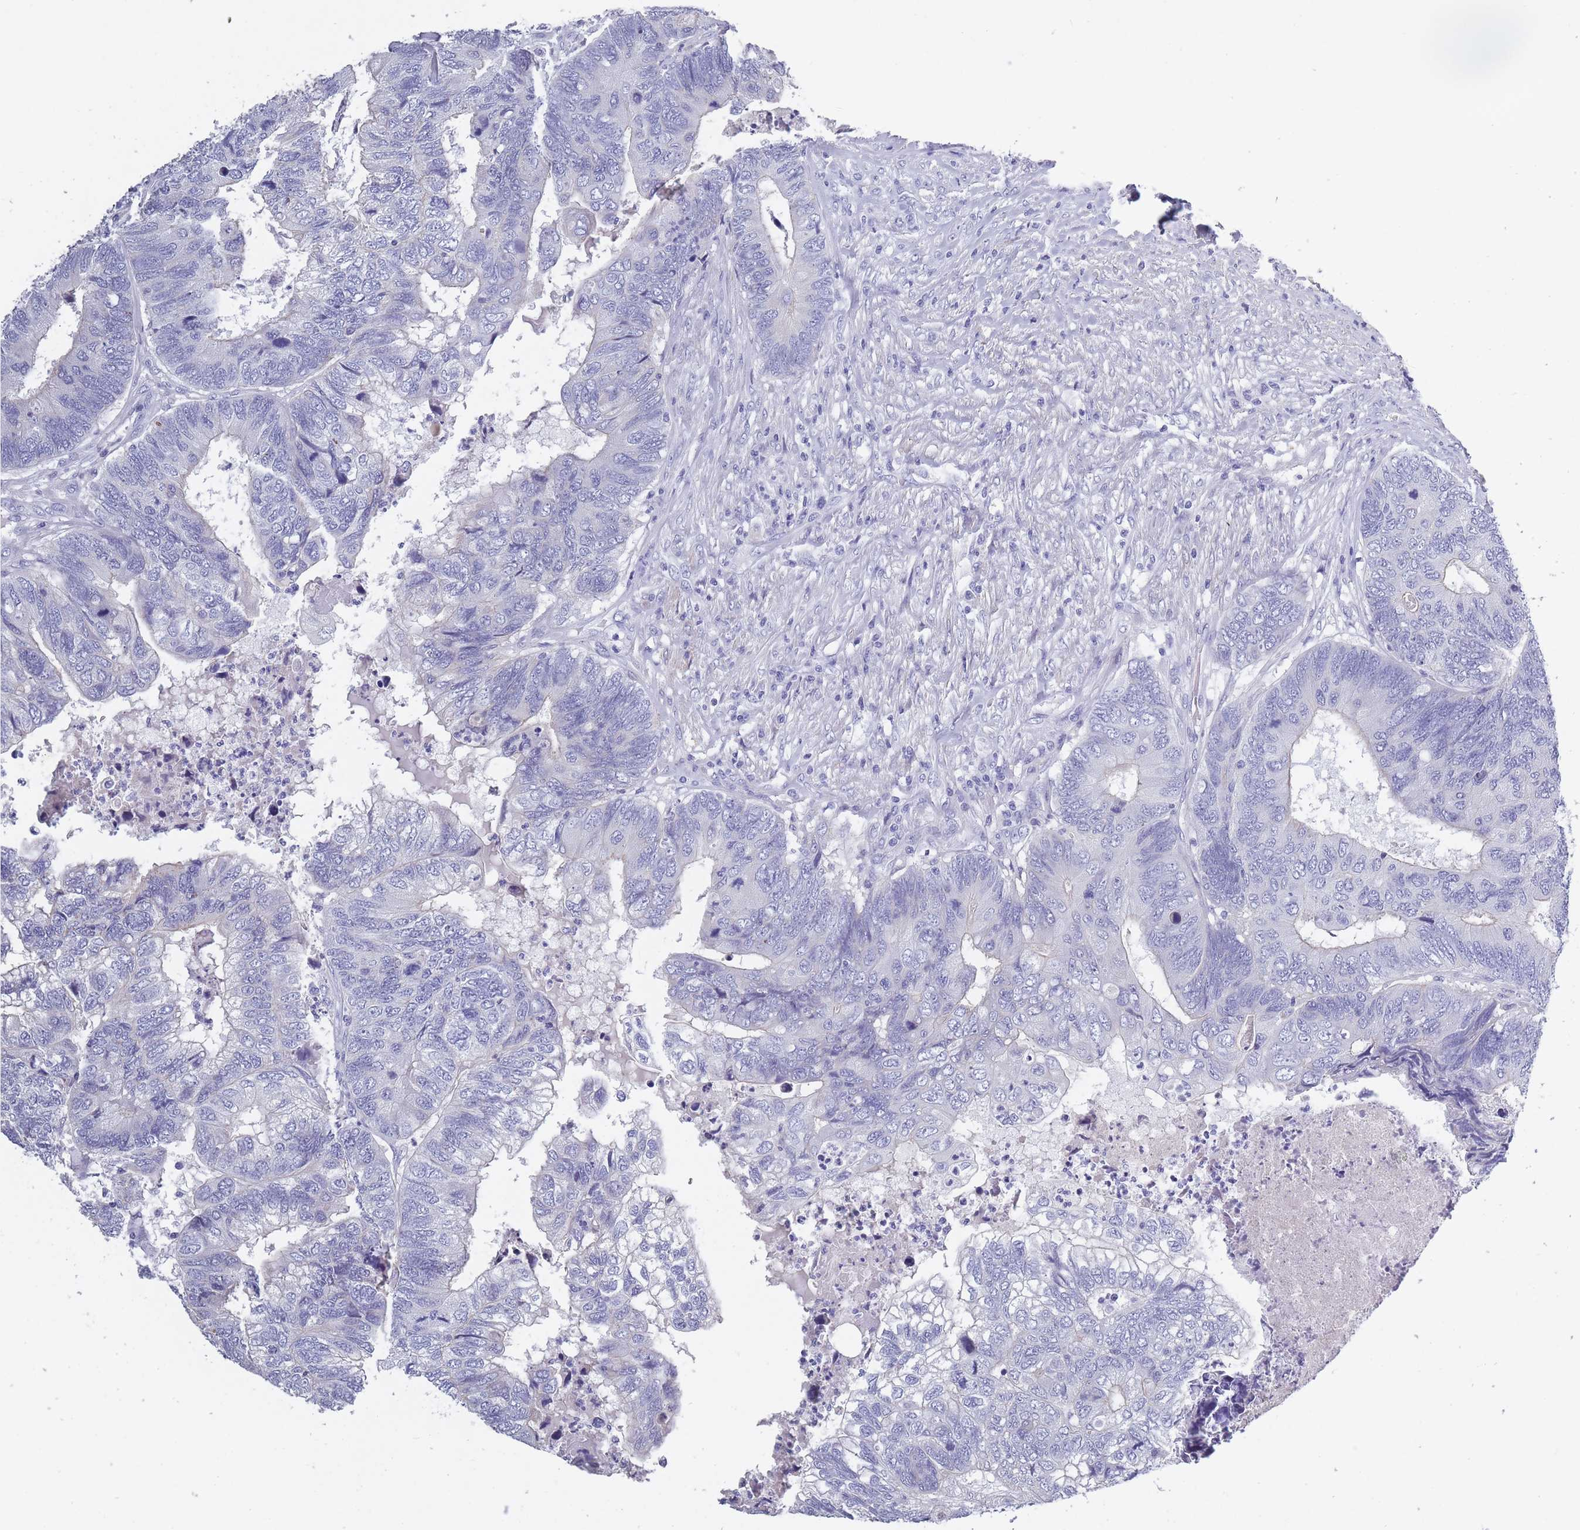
{"staining": {"intensity": "negative", "quantity": "none", "location": "none"}, "tissue": "colorectal cancer", "cell_type": "Tumor cells", "image_type": "cancer", "snomed": [{"axis": "morphology", "description": "Adenocarcinoma, NOS"}, {"axis": "topography", "description": "Colon"}], "caption": "Immunohistochemistry (IHC) image of human colorectal cancer stained for a protein (brown), which exhibits no staining in tumor cells.", "gene": "OR4C5", "patient": {"sex": "female", "age": 67}}